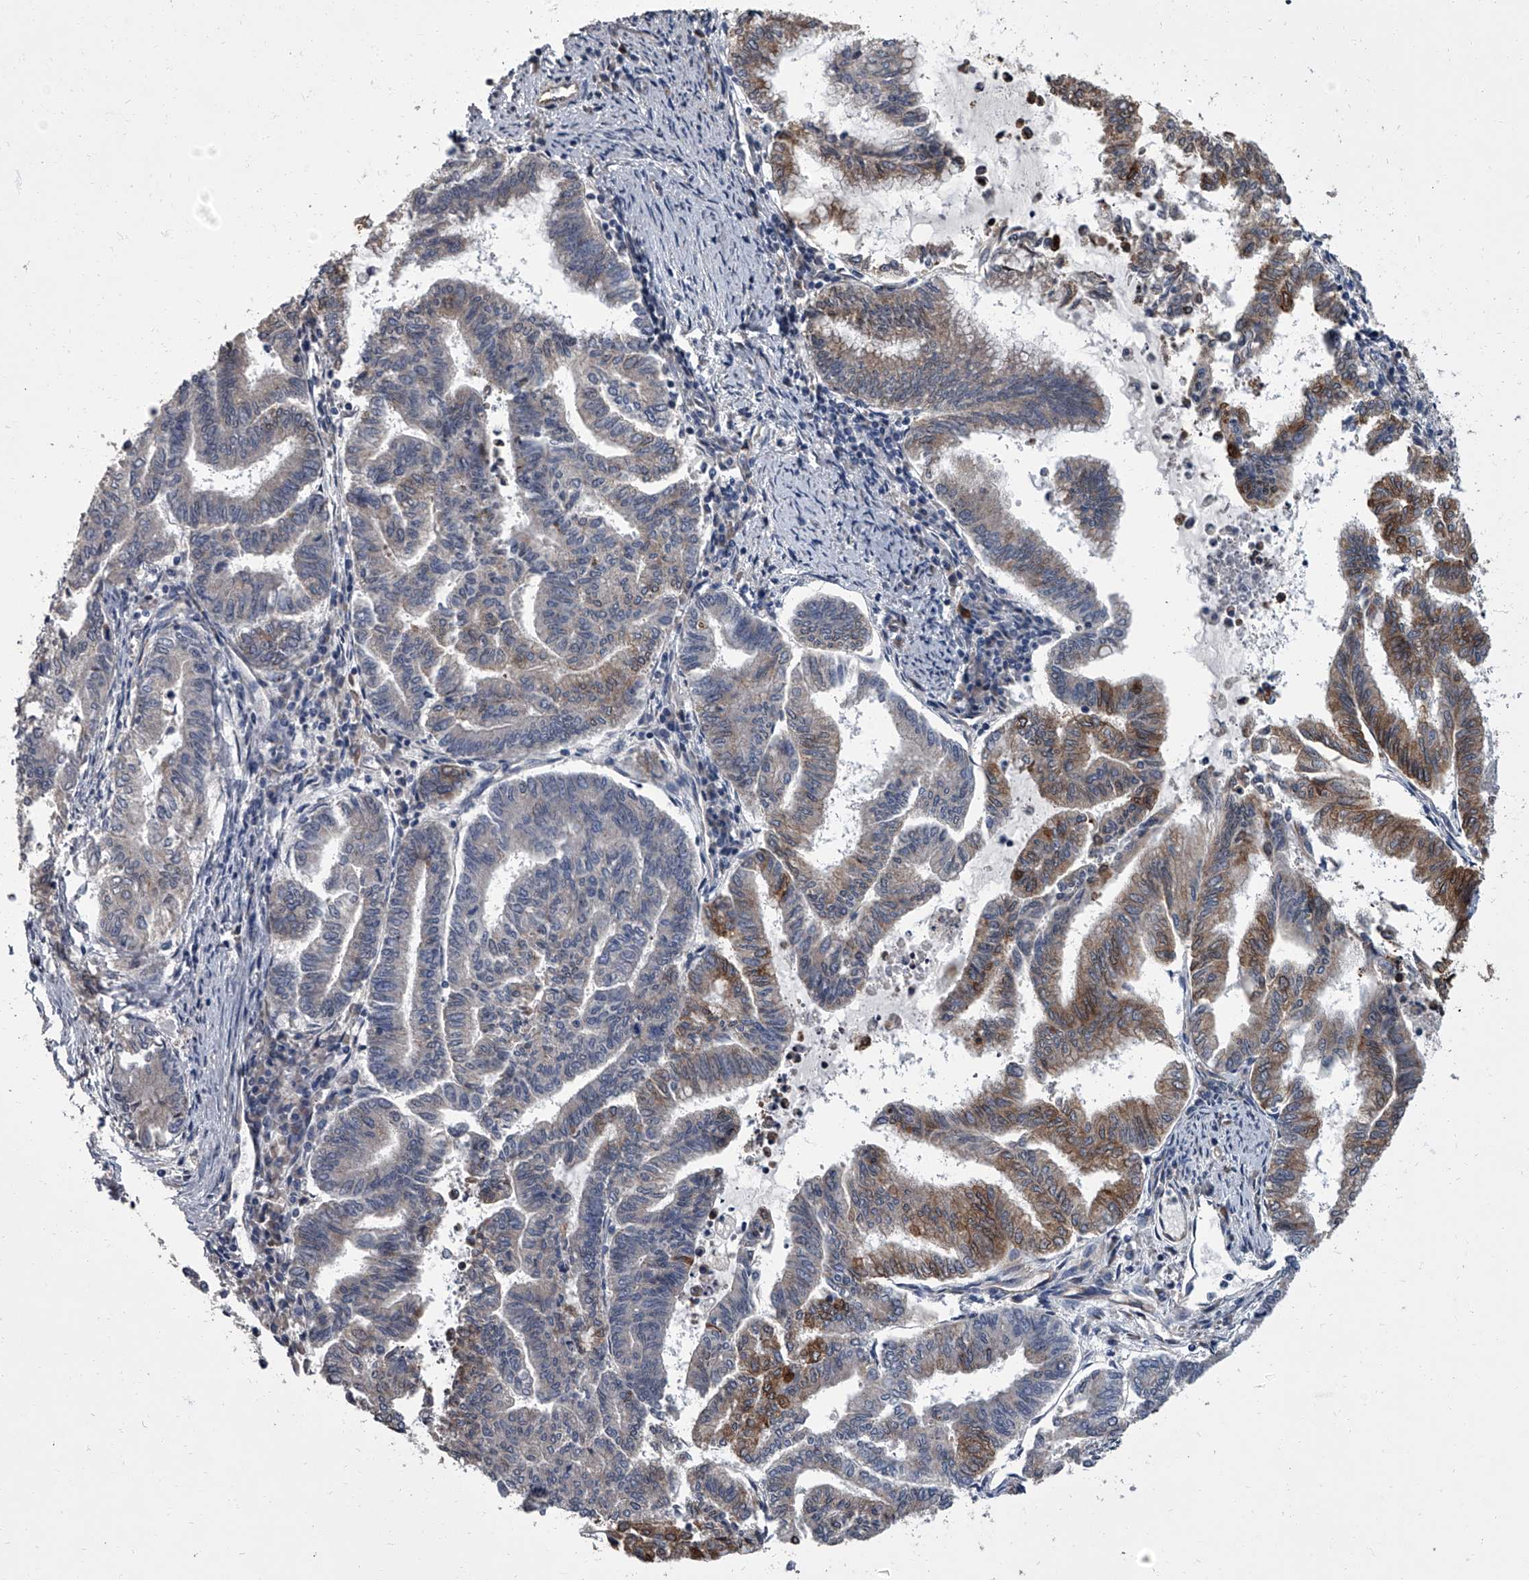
{"staining": {"intensity": "strong", "quantity": "25%-75%", "location": "cytoplasmic/membranous"}, "tissue": "endometrial cancer", "cell_type": "Tumor cells", "image_type": "cancer", "snomed": [{"axis": "morphology", "description": "Adenocarcinoma, NOS"}, {"axis": "topography", "description": "Endometrium"}], "caption": "Strong cytoplasmic/membranous expression for a protein is seen in approximately 25%-75% of tumor cells of adenocarcinoma (endometrial) using IHC.", "gene": "SIRT4", "patient": {"sex": "female", "age": 79}}